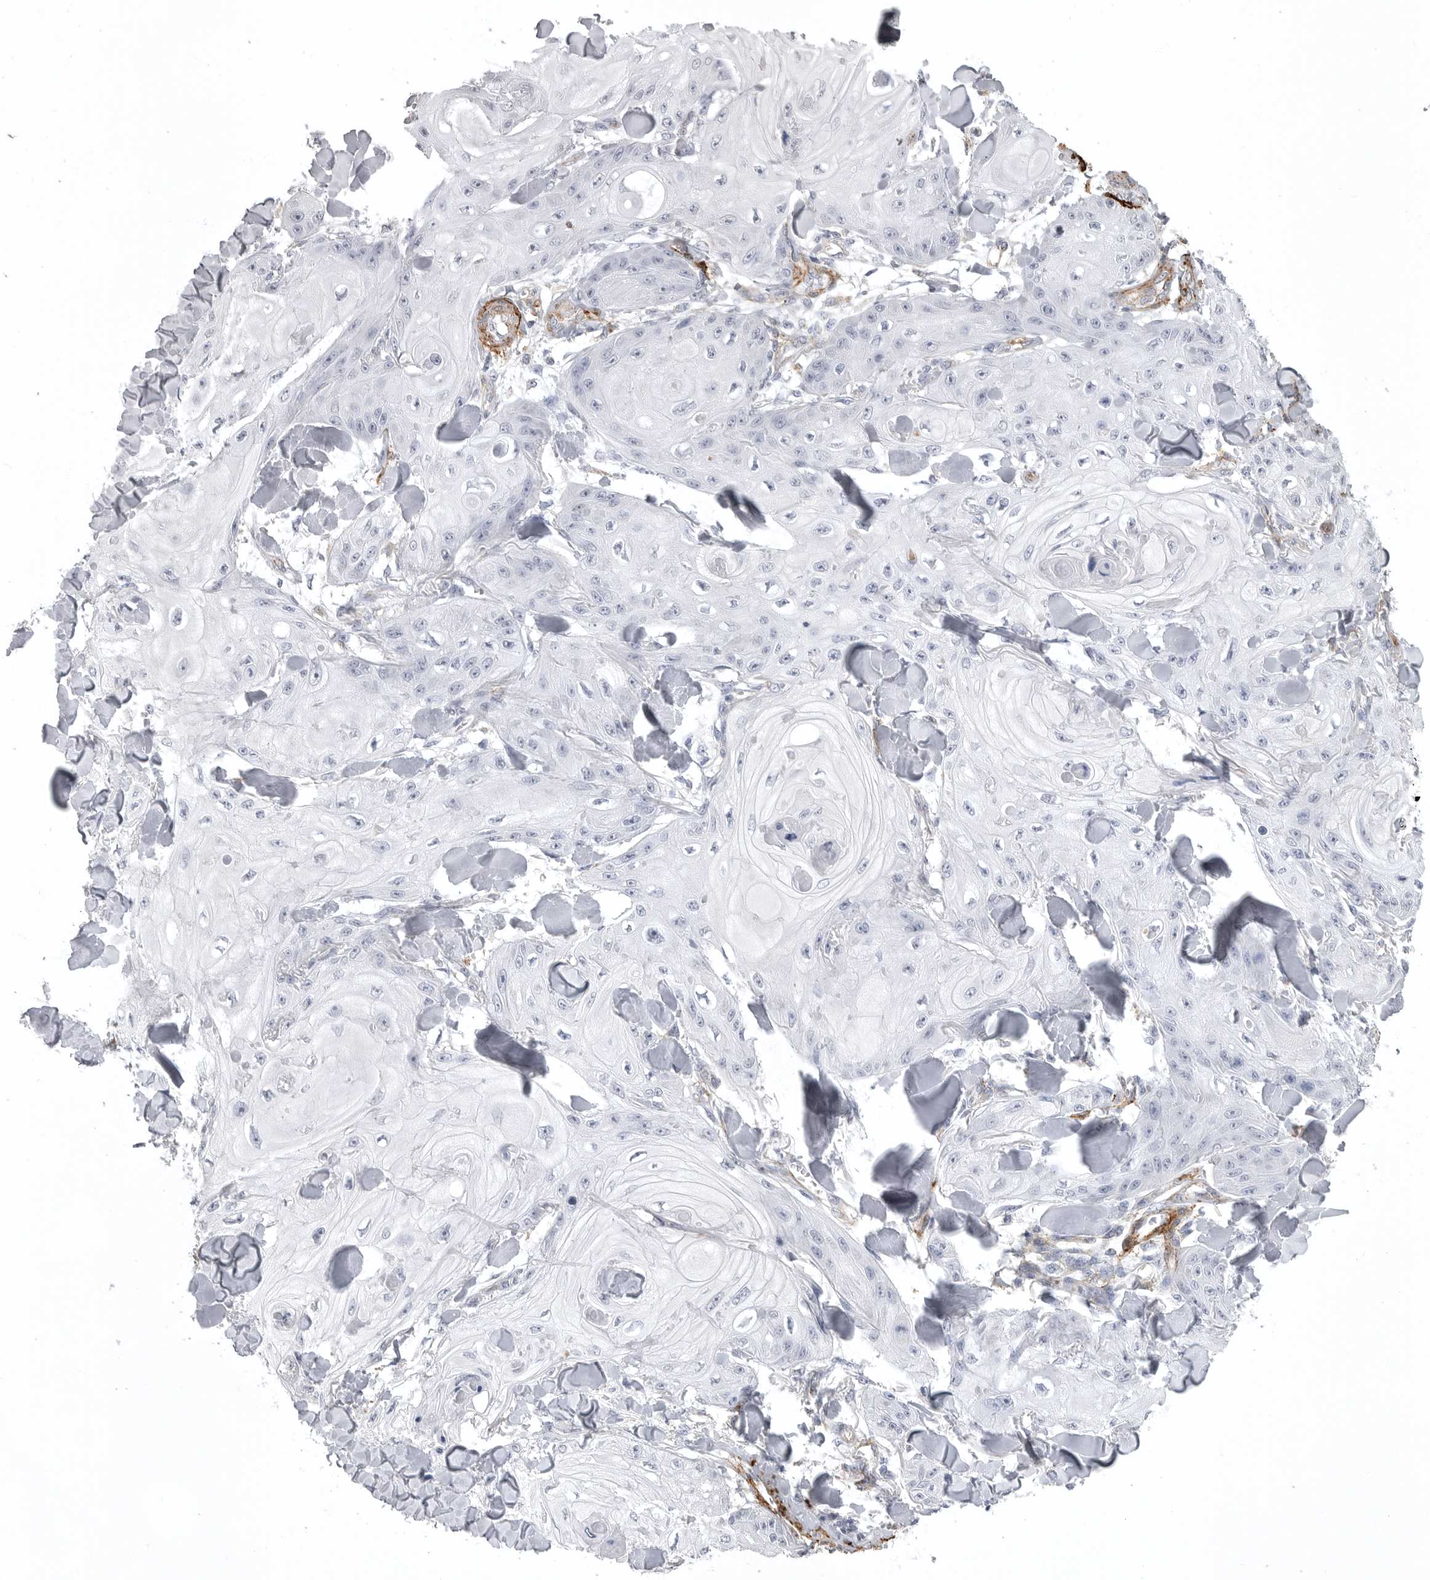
{"staining": {"intensity": "negative", "quantity": "none", "location": "none"}, "tissue": "skin cancer", "cell_type": "Tumor cells", "image_type": "cancer", "snomed": [{"axis": "morphology", "description": "Squamous cell carcinoma, NOS"}, {"axis": "topography", "description": "Skin"}], "caption": "Skin squamous cell carcinoma stained for a protein using IHC exhibits no expression tumor cells.", "gene": "AOC3", "patient": {"sex": "male", "age": 74}}